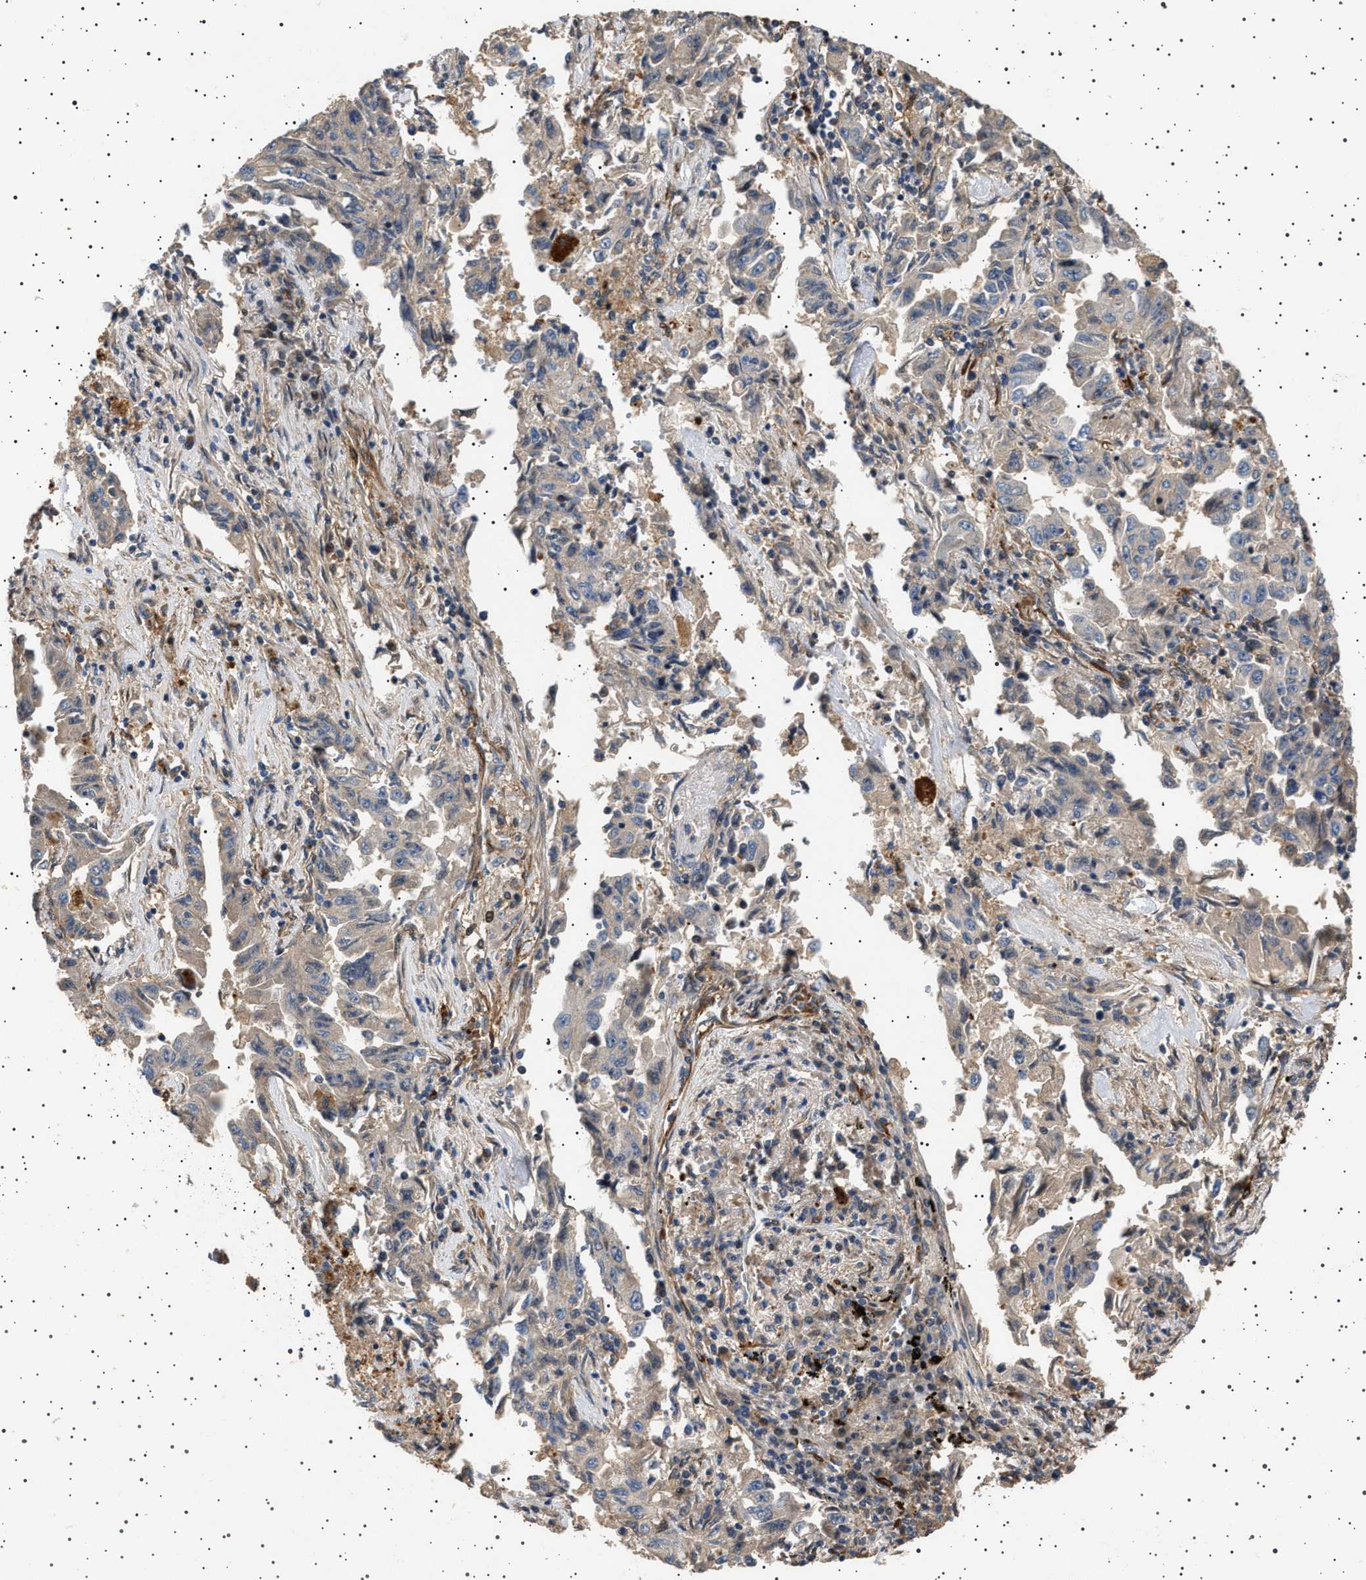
{"staining": {"intensity": "negative", "quantity": "none", "location": "none"}, "tissue": "lung cancer", "cell_type": "Tumor cells", "image_type": "cancer", "snomed": [{"axis": "morphology", "description": "Adenocarcinoma, NOS"}, {"axis": "topography", "description": "Lung"}], "caption": "High magnification brightfield microscopy of lung cancer (adenocarcinoma) stained with DAB (3,3'-diaminobenzidine) (brown) and counterstained with hematoxylin (blue): tumor cells show no significant expression.", "gene": "GUCY1B1", "patient": {"sex": "female", "age": 51}}